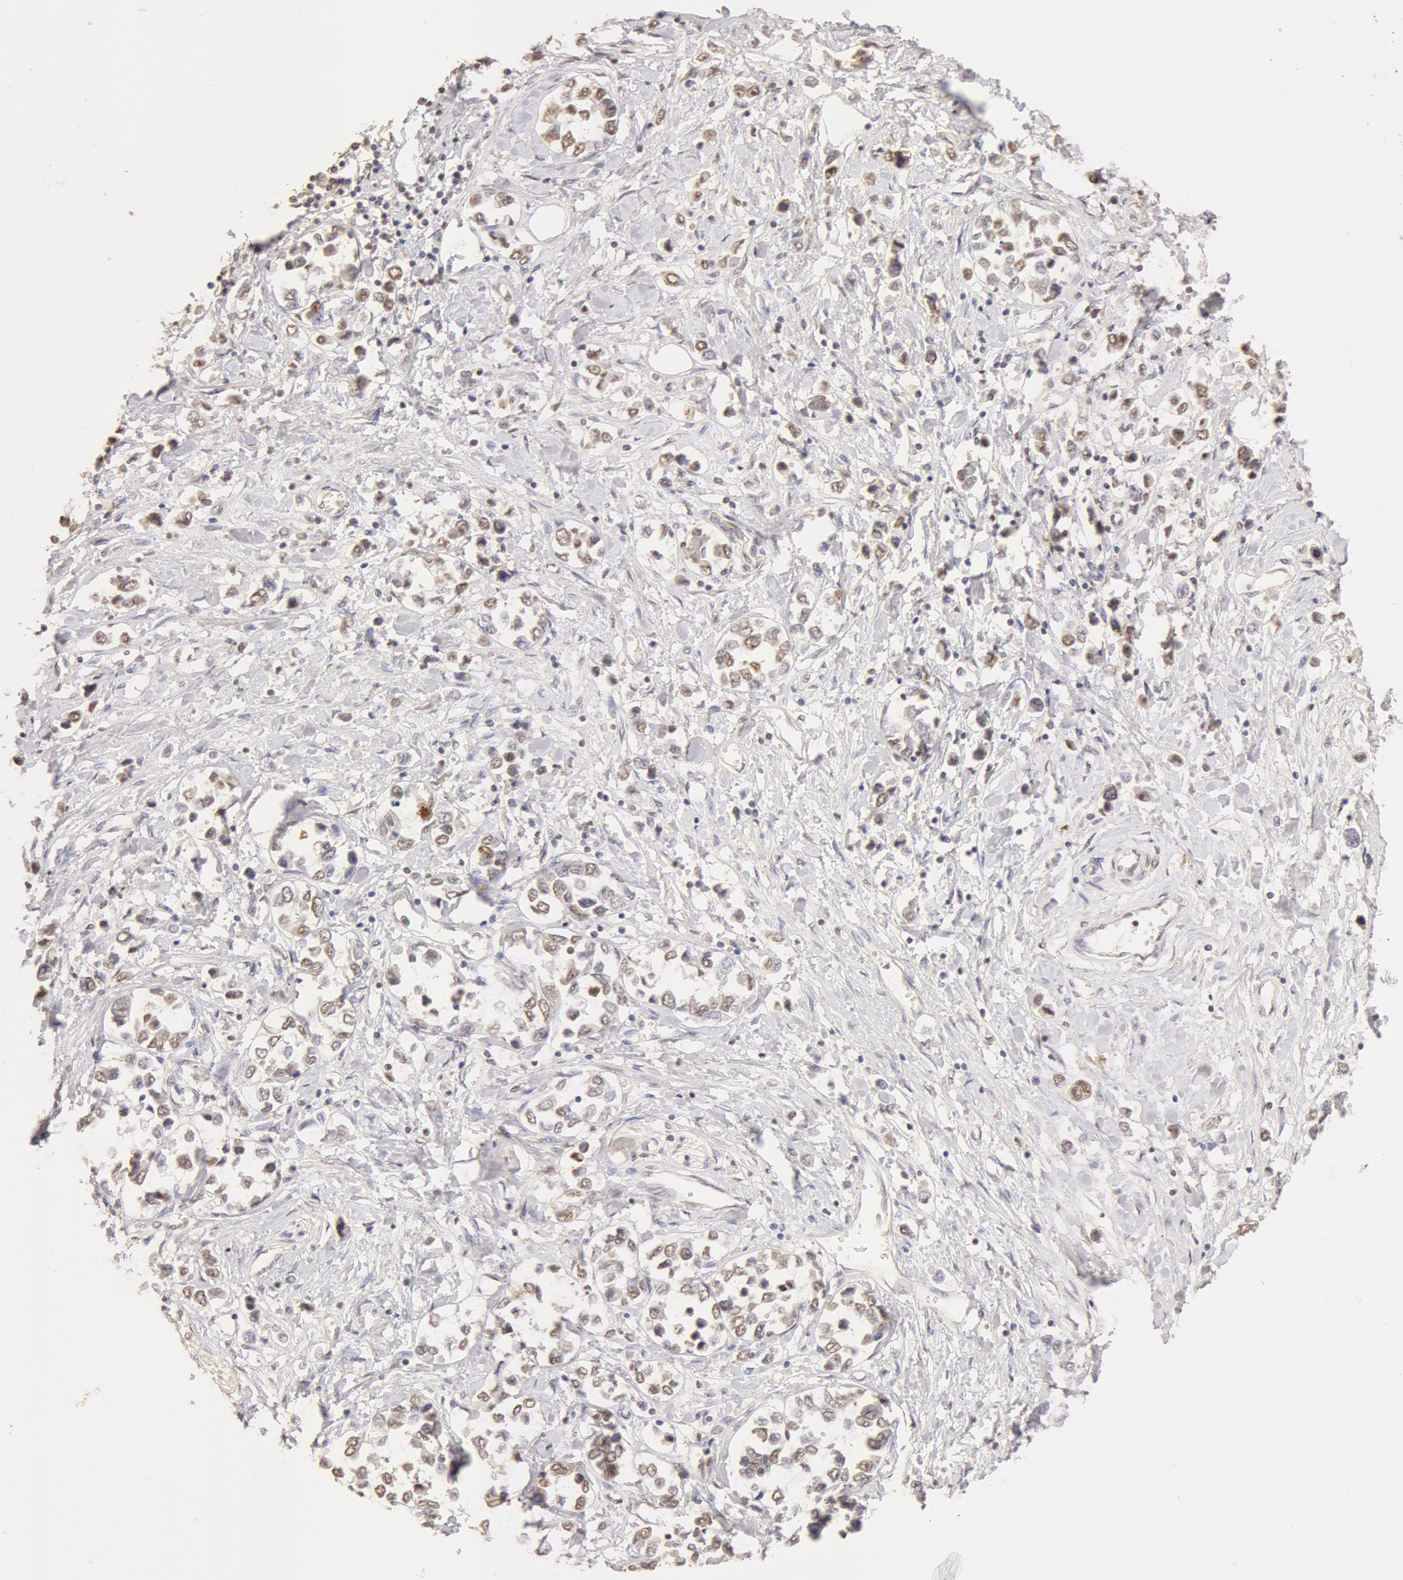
{"staining": {"intensity": "weak", "quantity": ">75%", "location": "cytoplasmic/membranous,nuclear"}, "tissue": "stomach cancer", "cell_type": "Tumor cells", "image_type": "cancer", "snomed": [{"axis": "morphology", "description": "Adenocarcinoma, NOS"}, {"axis": "topography", "description": "Stomach, upper"}], "caption": "Immunohistochemical staining of adenocarcinoma (stomach) exhibits low levels of weak cytoplasmic/membranous and nuclear staining in approximately >75% of tumor cells.", "gene": "SNRNP70", "patient": {"sex": "male", "age": 76}}